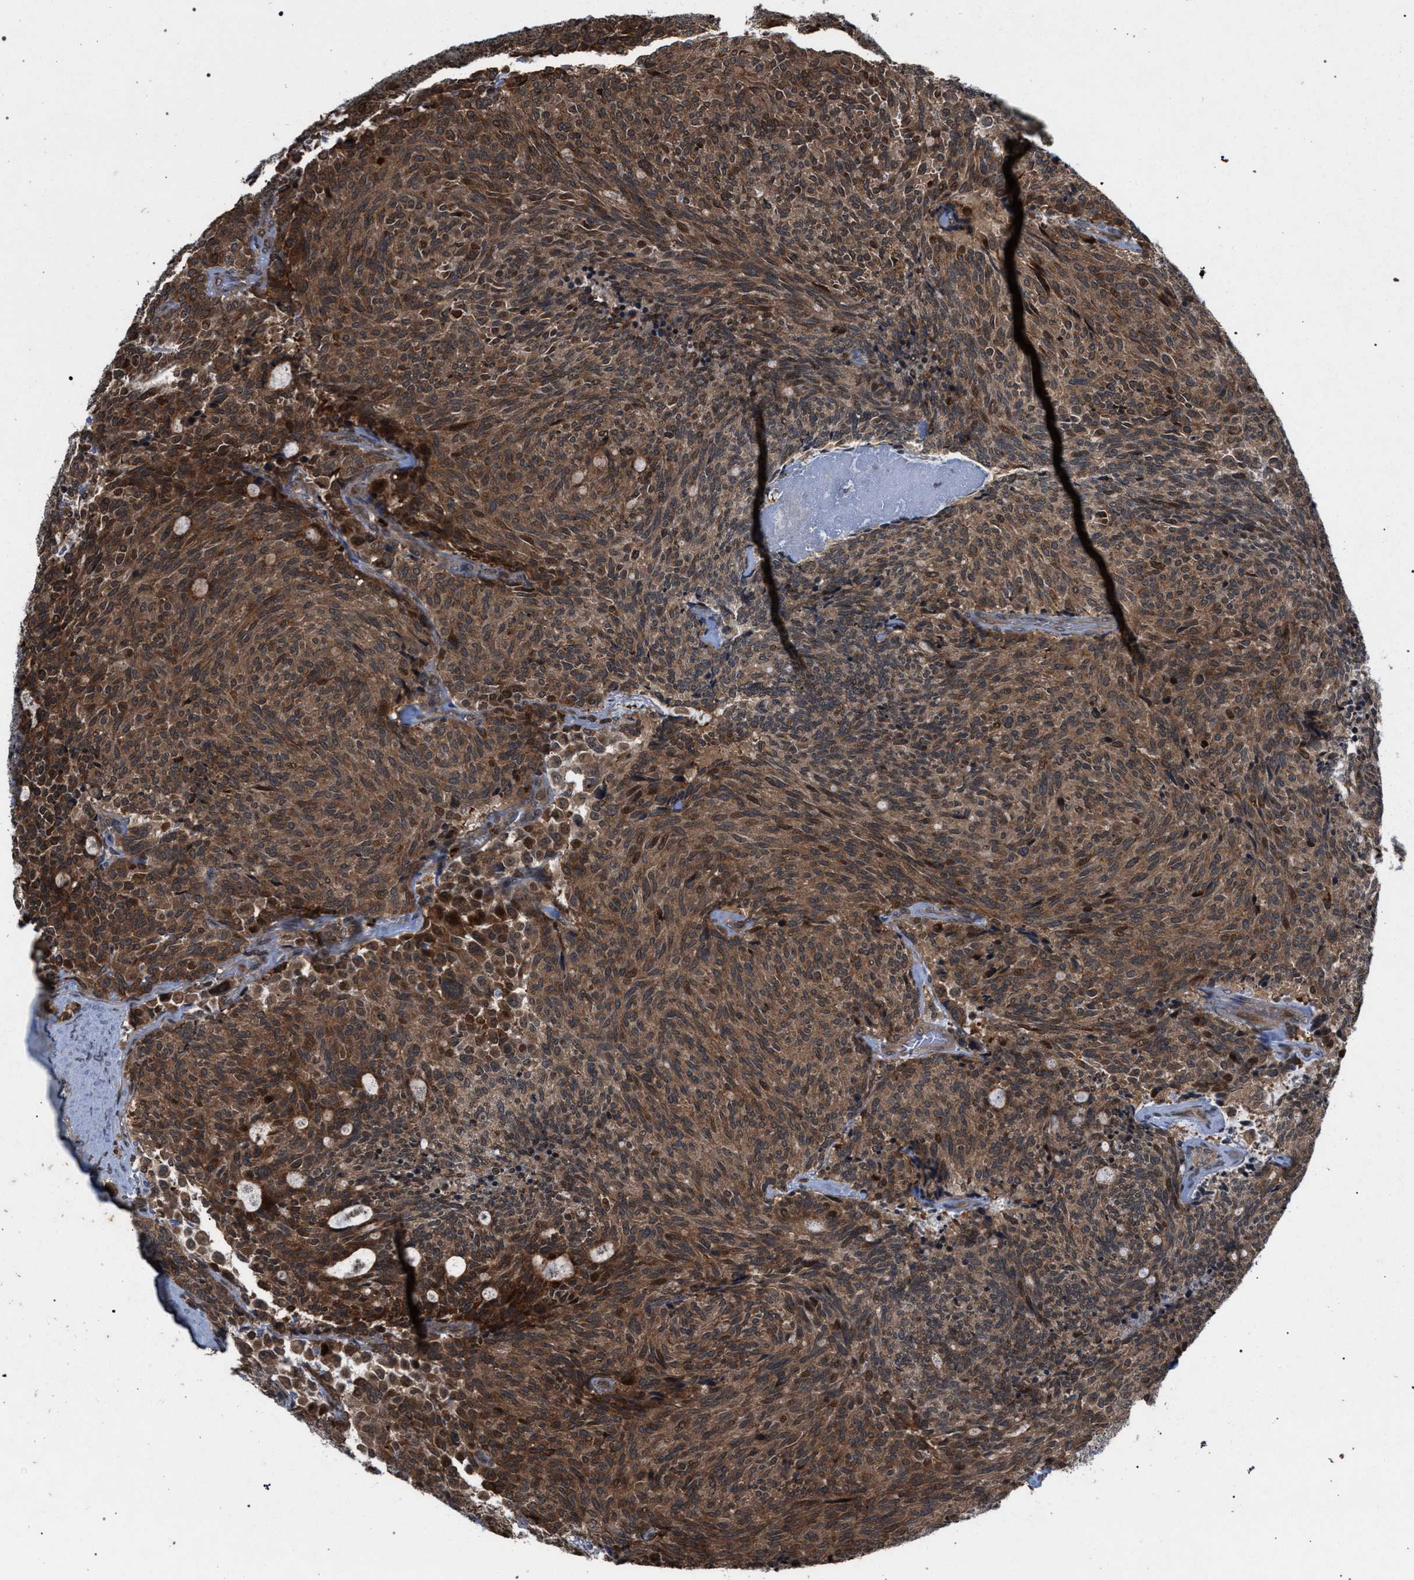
{"staining": {"intensity": "strong", "quantity": ">75%", "location": "cytoplasmic/membranous"}, "tissue": "carcinoid", "cell_type": "Tumor cells", "image_type": "cancer", "snomed": [{"axis": "morphology", "description": "Carcinoid, malignant, NOS"}, {"axis": "topography", "description": "Pancreas"}], "caption": "Carcinoid stained with immunohistochemistry (IHC) shows strong cytoplasmic/membranous positivity in about >75% of tumor cells.", "gene": "IRAK4", "patient": {"sex": "female", "age": 54}}